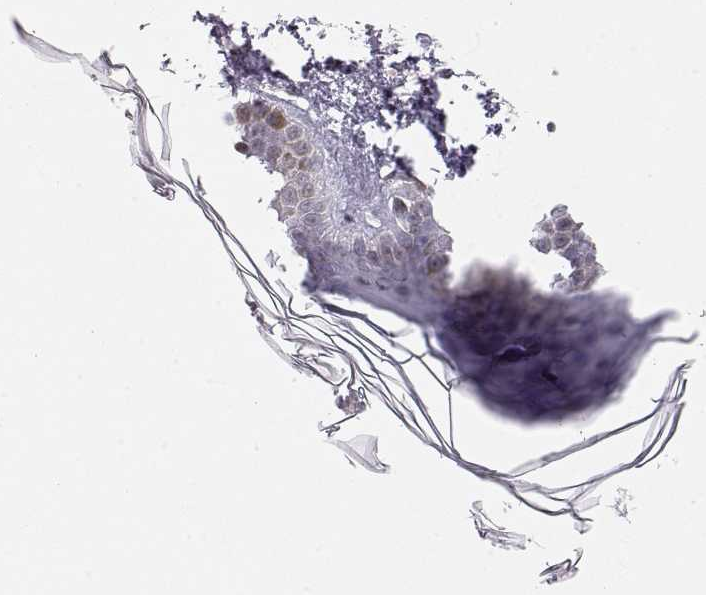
{"staining": {"intensity": "moderate", "quantity": "<25%", "location": "nuclear"}, "tissue": "skin cancer", "cell_type": "Tumor cells", "image_type": "cancer", "snomed": [{"axis": "morphology", "description": "Basal cell carcinoma"}, {"axis": "topography", "description": "Skin"}], "caption": "Protein expression analysis of human skin basal cell carcinoma reveals moderate nuclear staining in approximately <25% of tumor cells.", "gene": "NANOS3", "patient": {"sex": "male", "age": 85}}